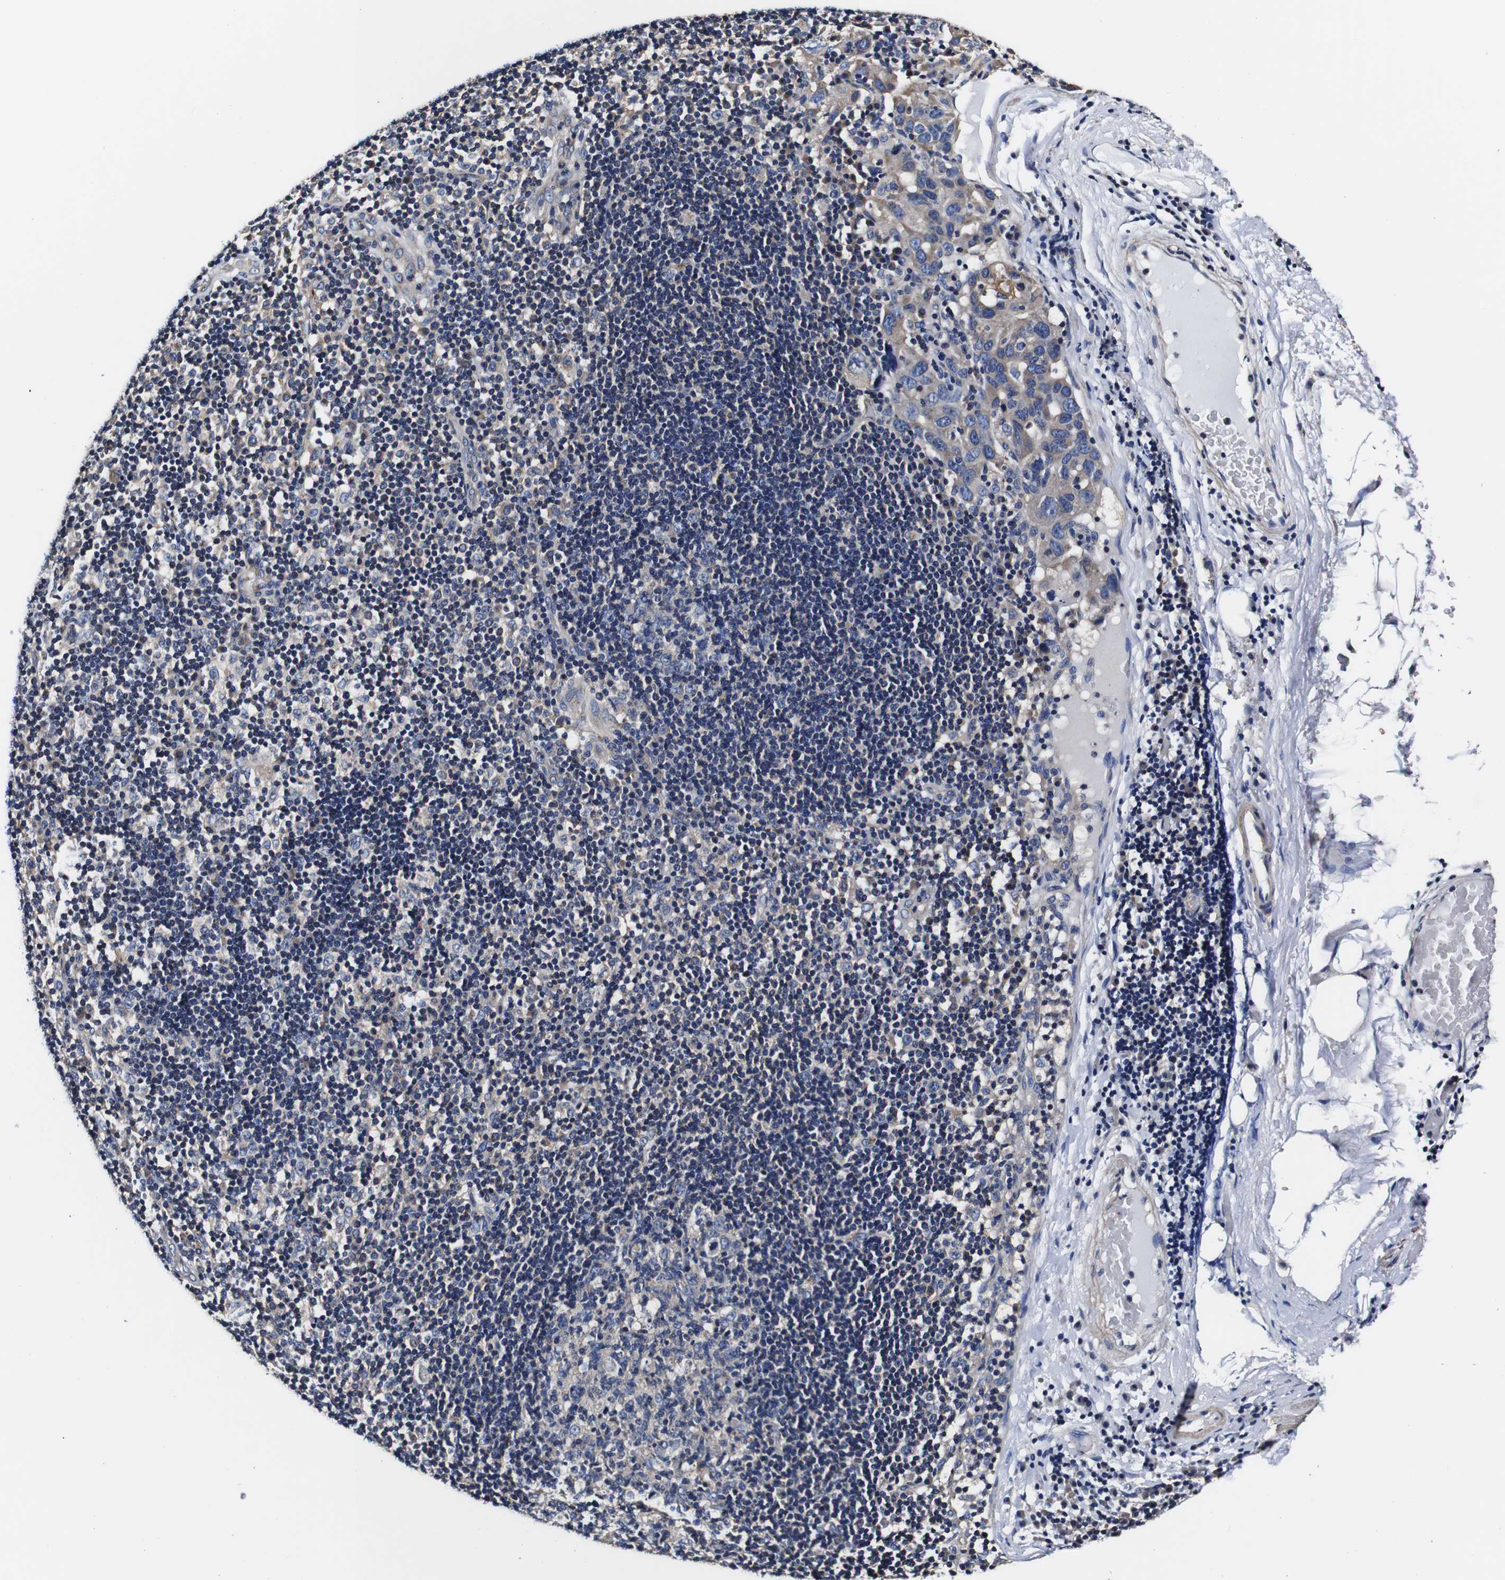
{"staining": {"intensity": "negative", "quantity": "none", "location": "none"}, "tissue": "adipose tissue", "cell_type": "Adipocytes", "image_type": "normal", "snomed": [{"axis": "morphology", "description": "Normal tissue, NOS"}, {"axis": "morphology", "description": "Adenocarcinoma, NOS"}, {"axis": "topography", "description": "Esophagus"}], "caption": "Protein analysis of benign adipose tissue demonstrates no significant staining in adipocytes.", "gene": "PDCD6IP", "patient": {"sex": "male", "age": 62}}